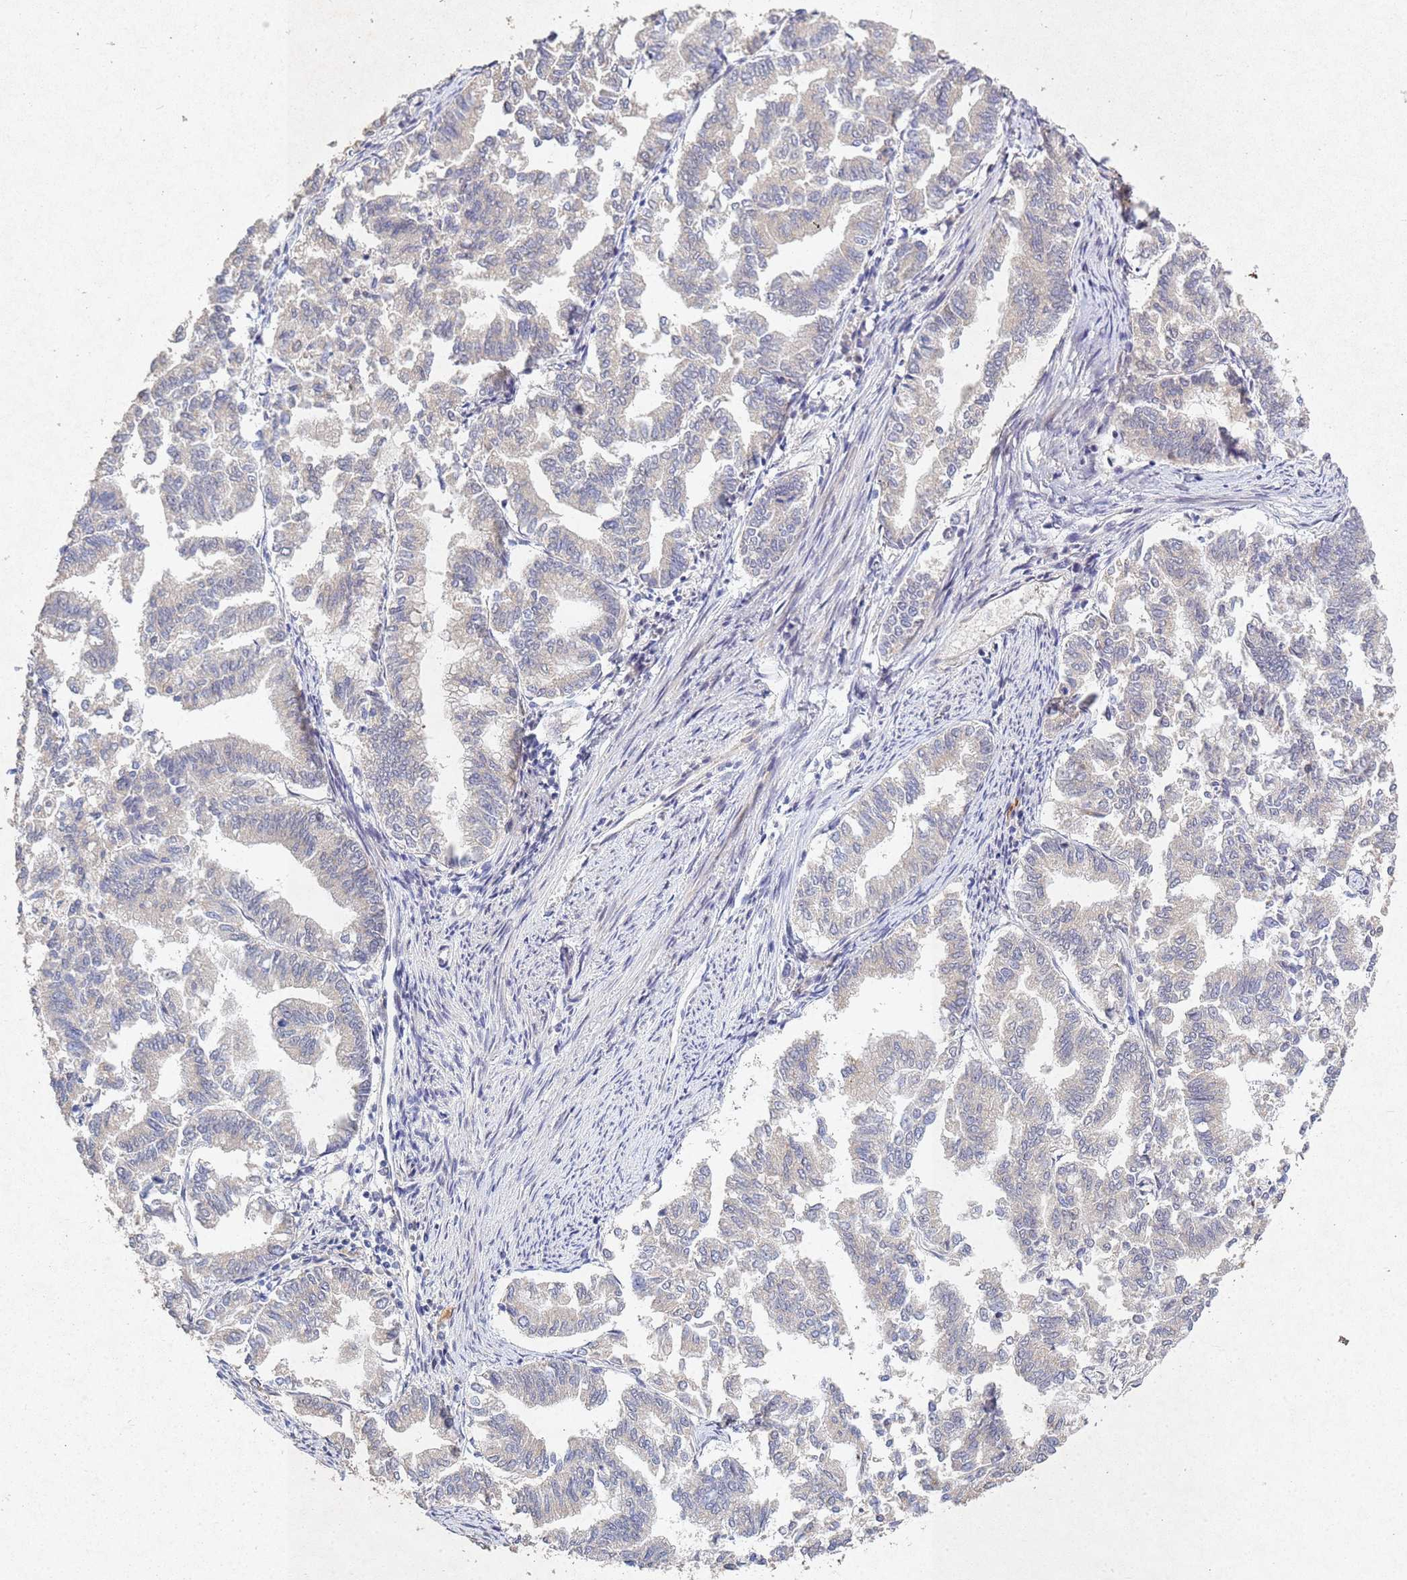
{"staining": {"intensity": "negative", "quantity": "none", "location": "none"}, "tissue": "endometrial cancer", "cell_type": "Tumor cells", "image_type": "cancer", "snomed": [{"axis": "morphology", "description": "Adenocarcinoma, NOS"}, {"axis": "topography", "description": "Endometrium"}], "caption": "Immunohistochemistry micrograph of human endometrial cancer stained for a protein (brown), which exhibits no expression in tumor cells.", "gene": "TNPO2", "patient": {"sex": "female", "age": 79}}